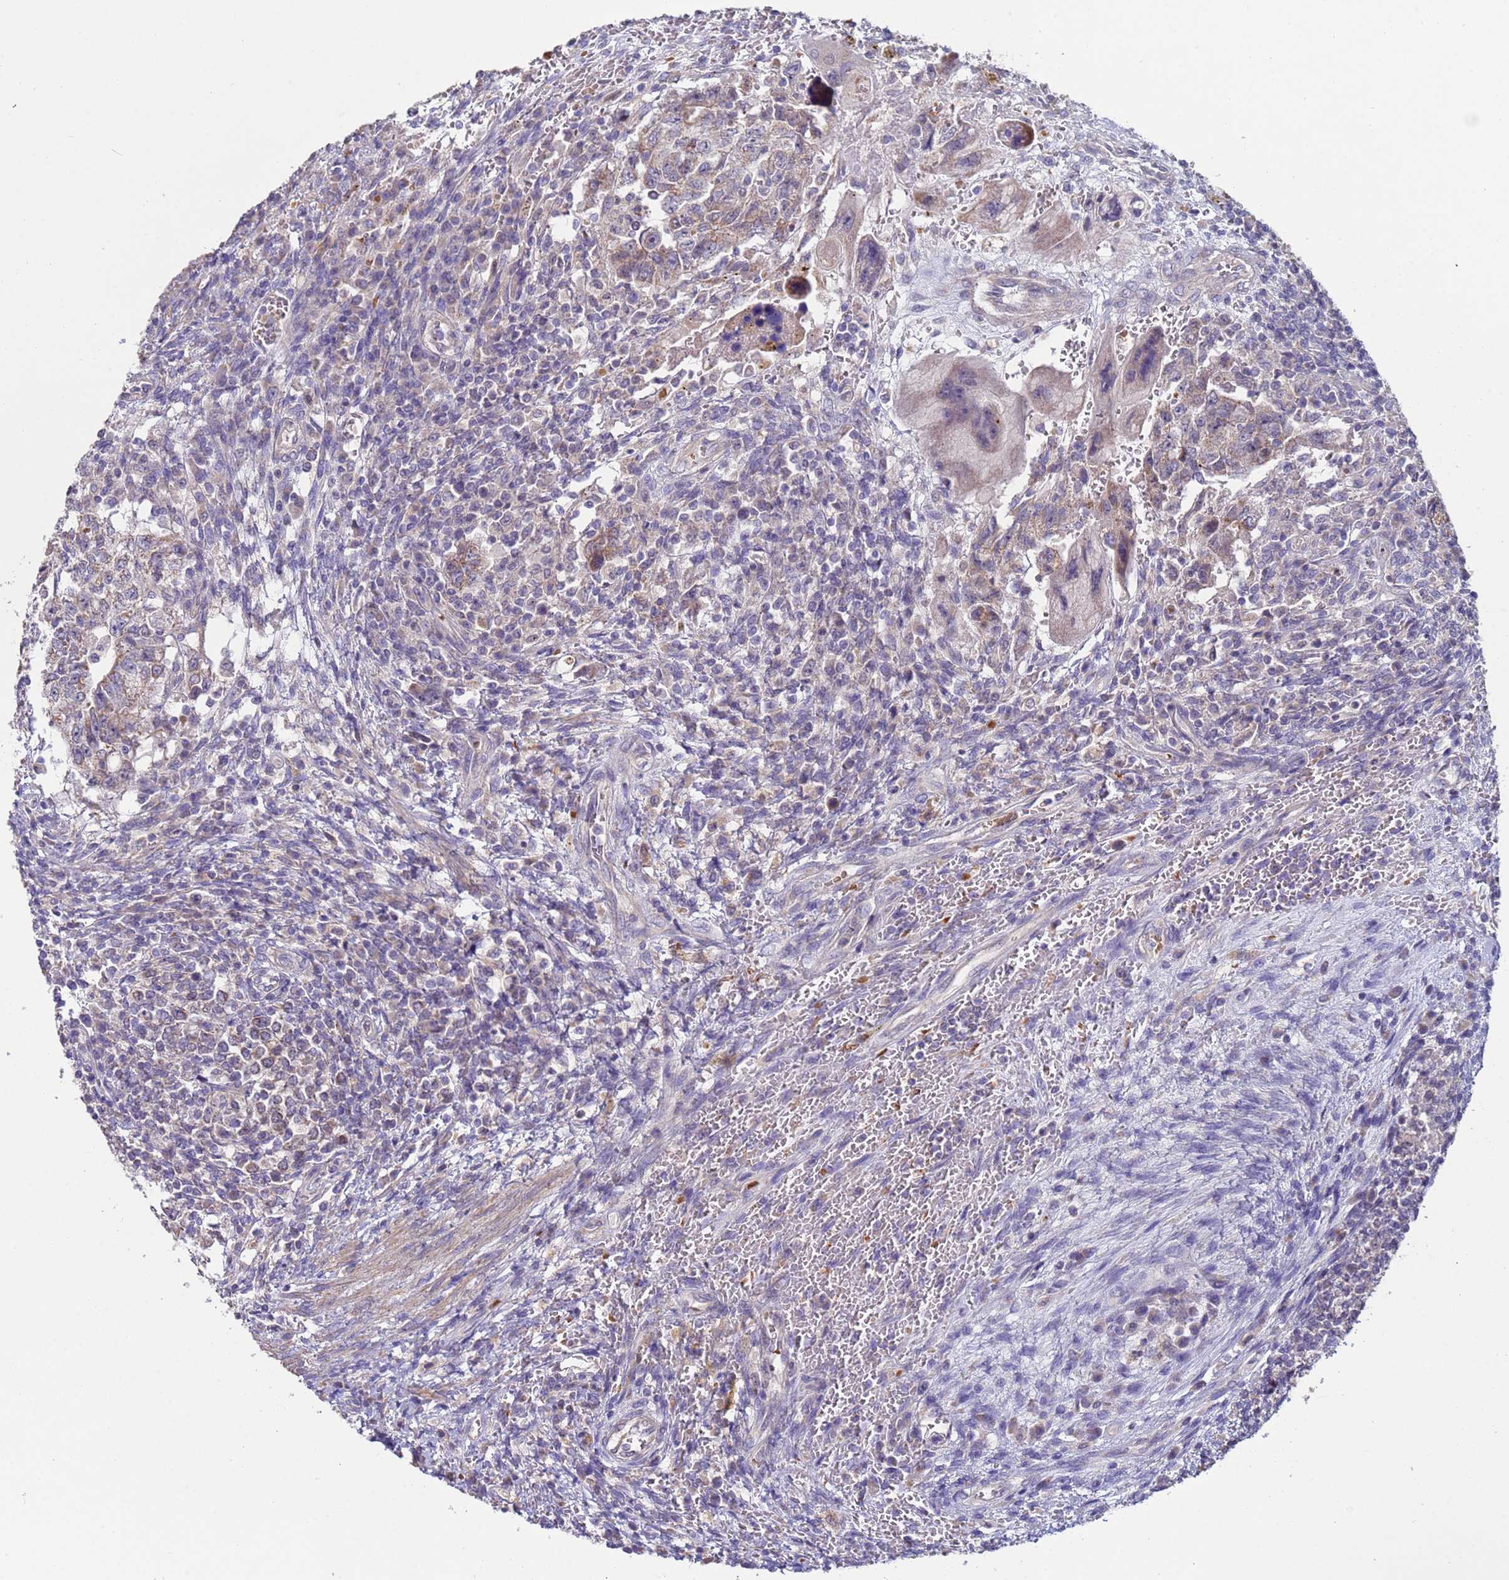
{"staining": {"intensity": "weak", "quantity": ">75%", "location": "cytoplasmic/membranous"}, "tissue": "testis cancer", "cell_type": "Tumor cells", "image_type": "cancer", "snomed": [{"axis": "morphology", "description": "Carcinoma, Embryonal, NOS"}, {"axis": "topography", "description": "Testis"}], "caption": "A photomicrograph of human testis cancer (embryonal carcinoma) stained for a protein demonstrates weak cytoplasmic/membranous brown staining in tumor cells. (Brightfield microscopy of DAB IHC at high magnification).", "gene": "CLHC1", "patient": {"sex": "male", "age": 26}}